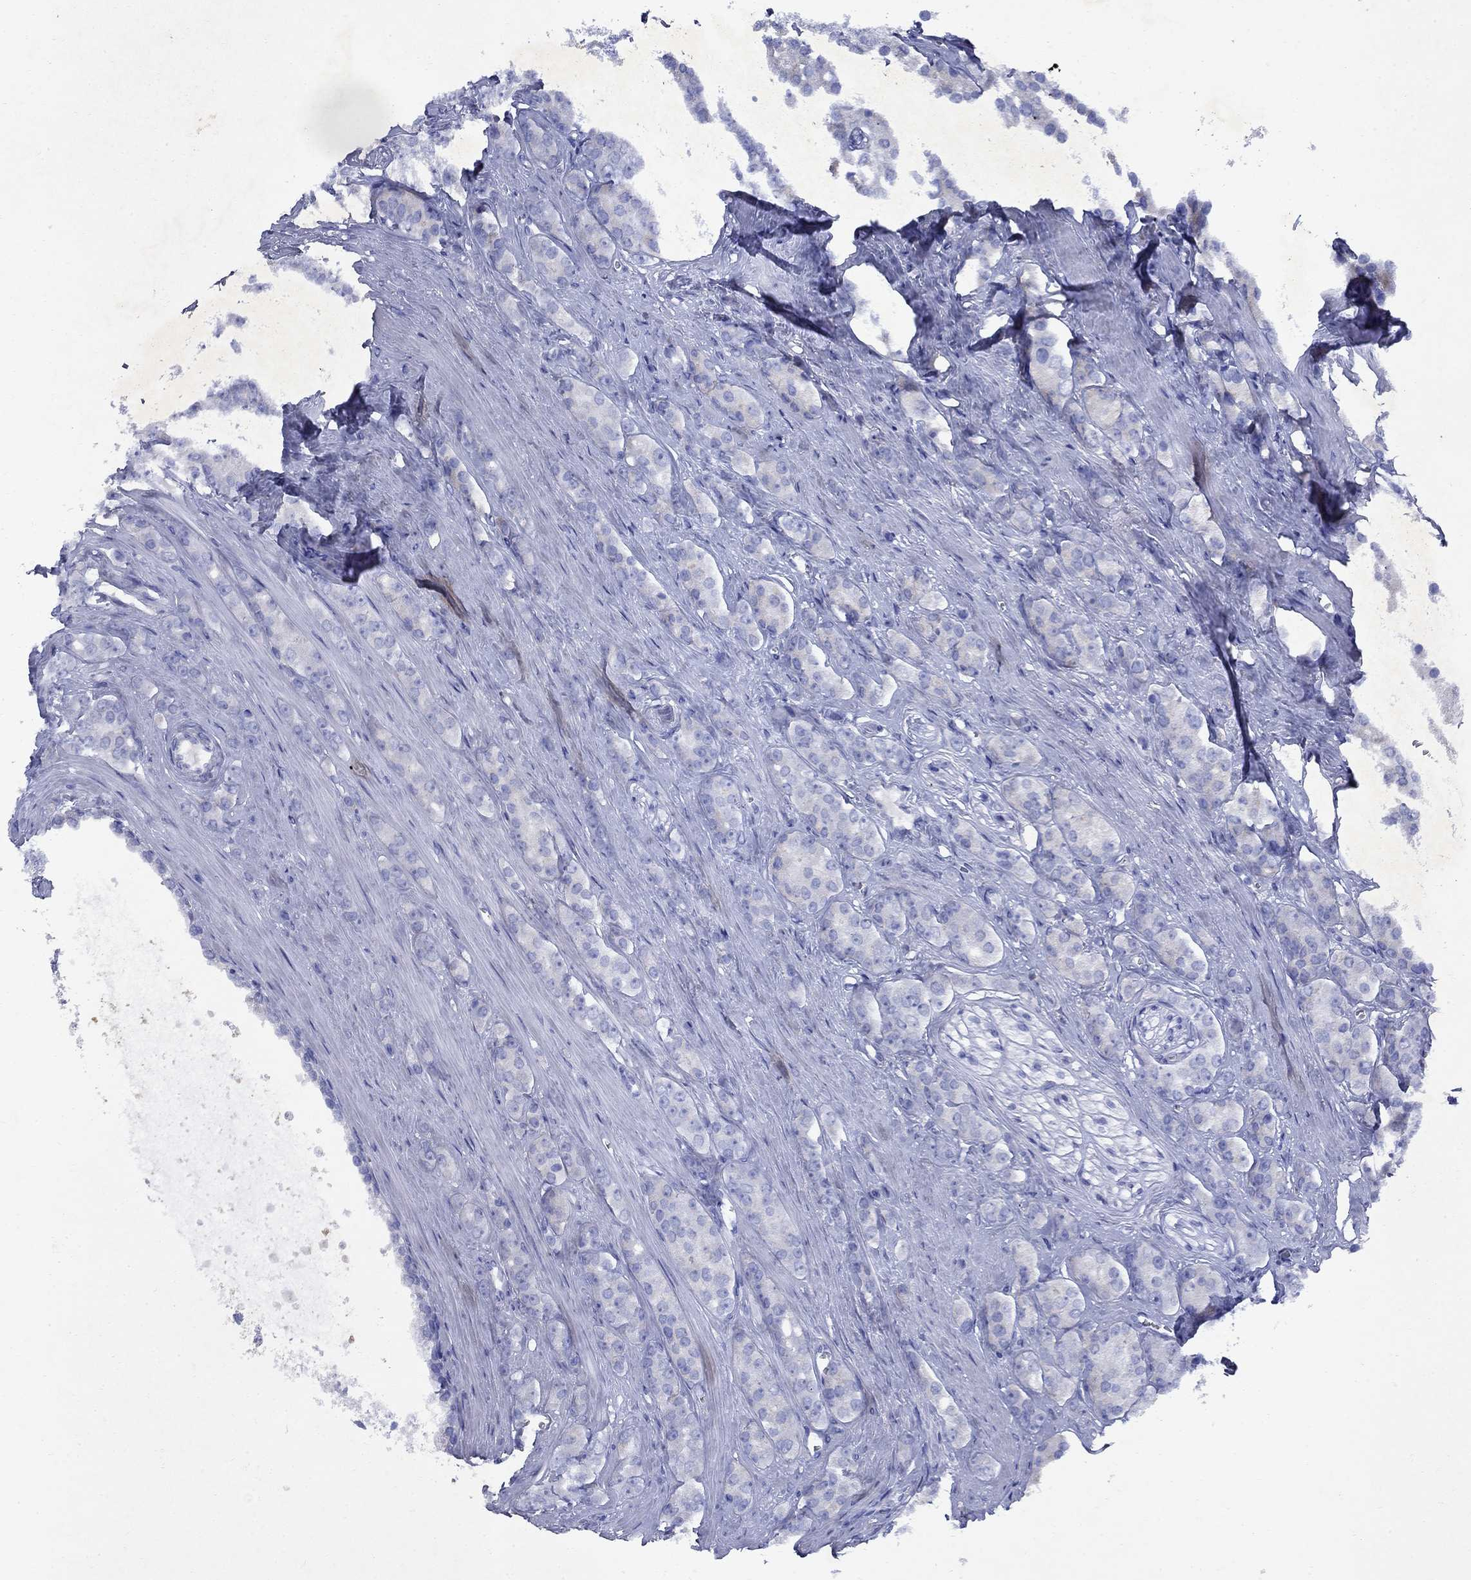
{"staining": {"intensity": "negative", "quantity": "none", "location": "none"}, "tissue": "prostate cancer", "cell_type": "Tumor cells", "image_type": "cancer", "snomed": [{"axis": "morphology", "description": "Adenocarcinoma, NOS"}, {"axis": "topography", "description": "Prostate"}], "caption": "IHC of prostate adenocarcinoma reveals no expression in tumor cells.", "gene": "STAB2", "patient": {"sex": "male", "age": 67}}